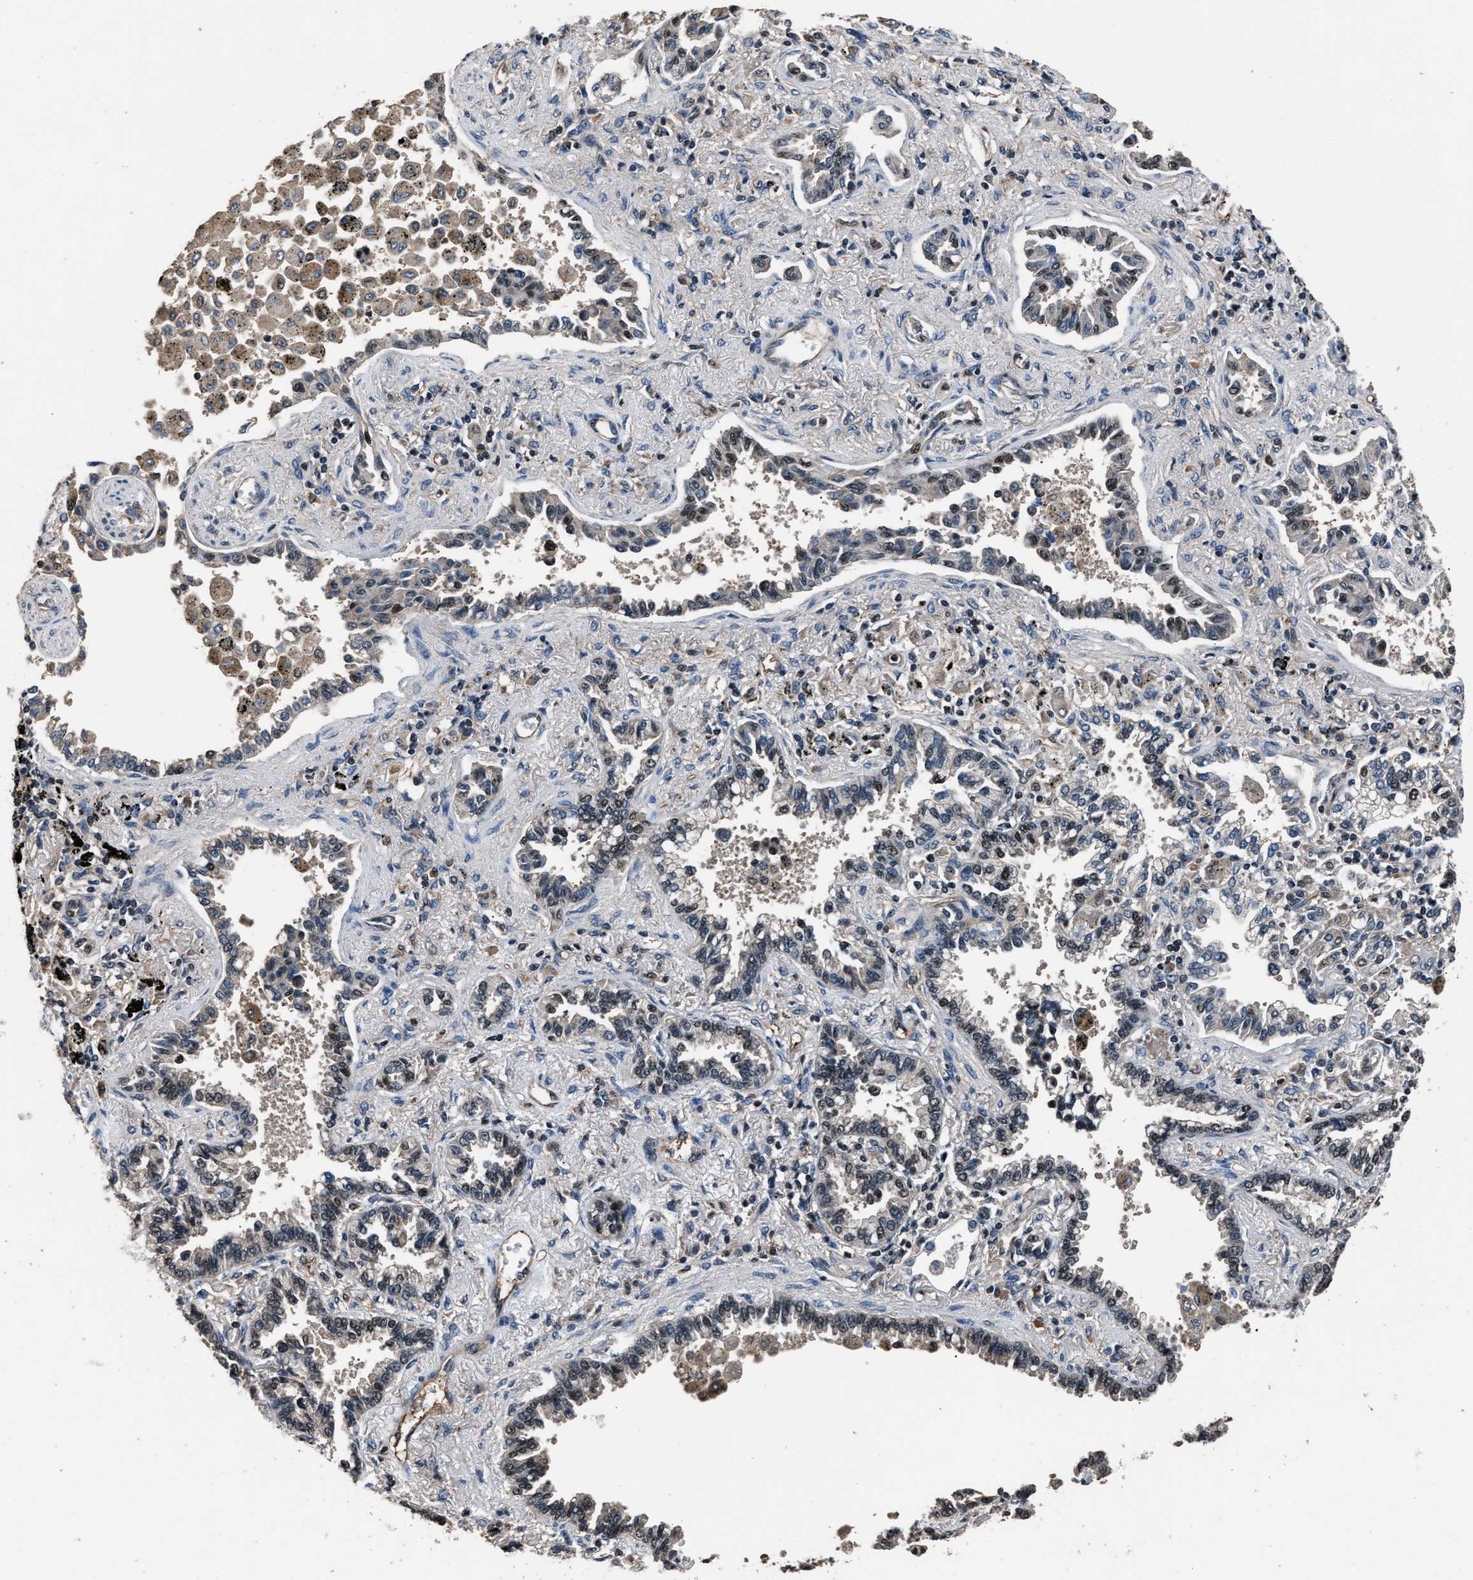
{"staining": {"intensity": "moderate", "quantity": "<25%", "location": "nuclear"}, "tissue": "lung cancer", "cell_type": "Tumor cells", "image_type": "cancer", "snomed": [{"axis": "morphology", "description": "Normal tissue, NOS"}, {"axis": "morphology", "description": "Adenocarcinoma, NOS"}, {"axis": "topography", "description": "Lung"}], "caption": "There is low levels of moderate nuclear positivity in tumor cells of lung cancer, as demonstrated by immunohistochemical staining (brown color).", "gene": "DFFA", "patient": {"sex": "male", "age": 59}}